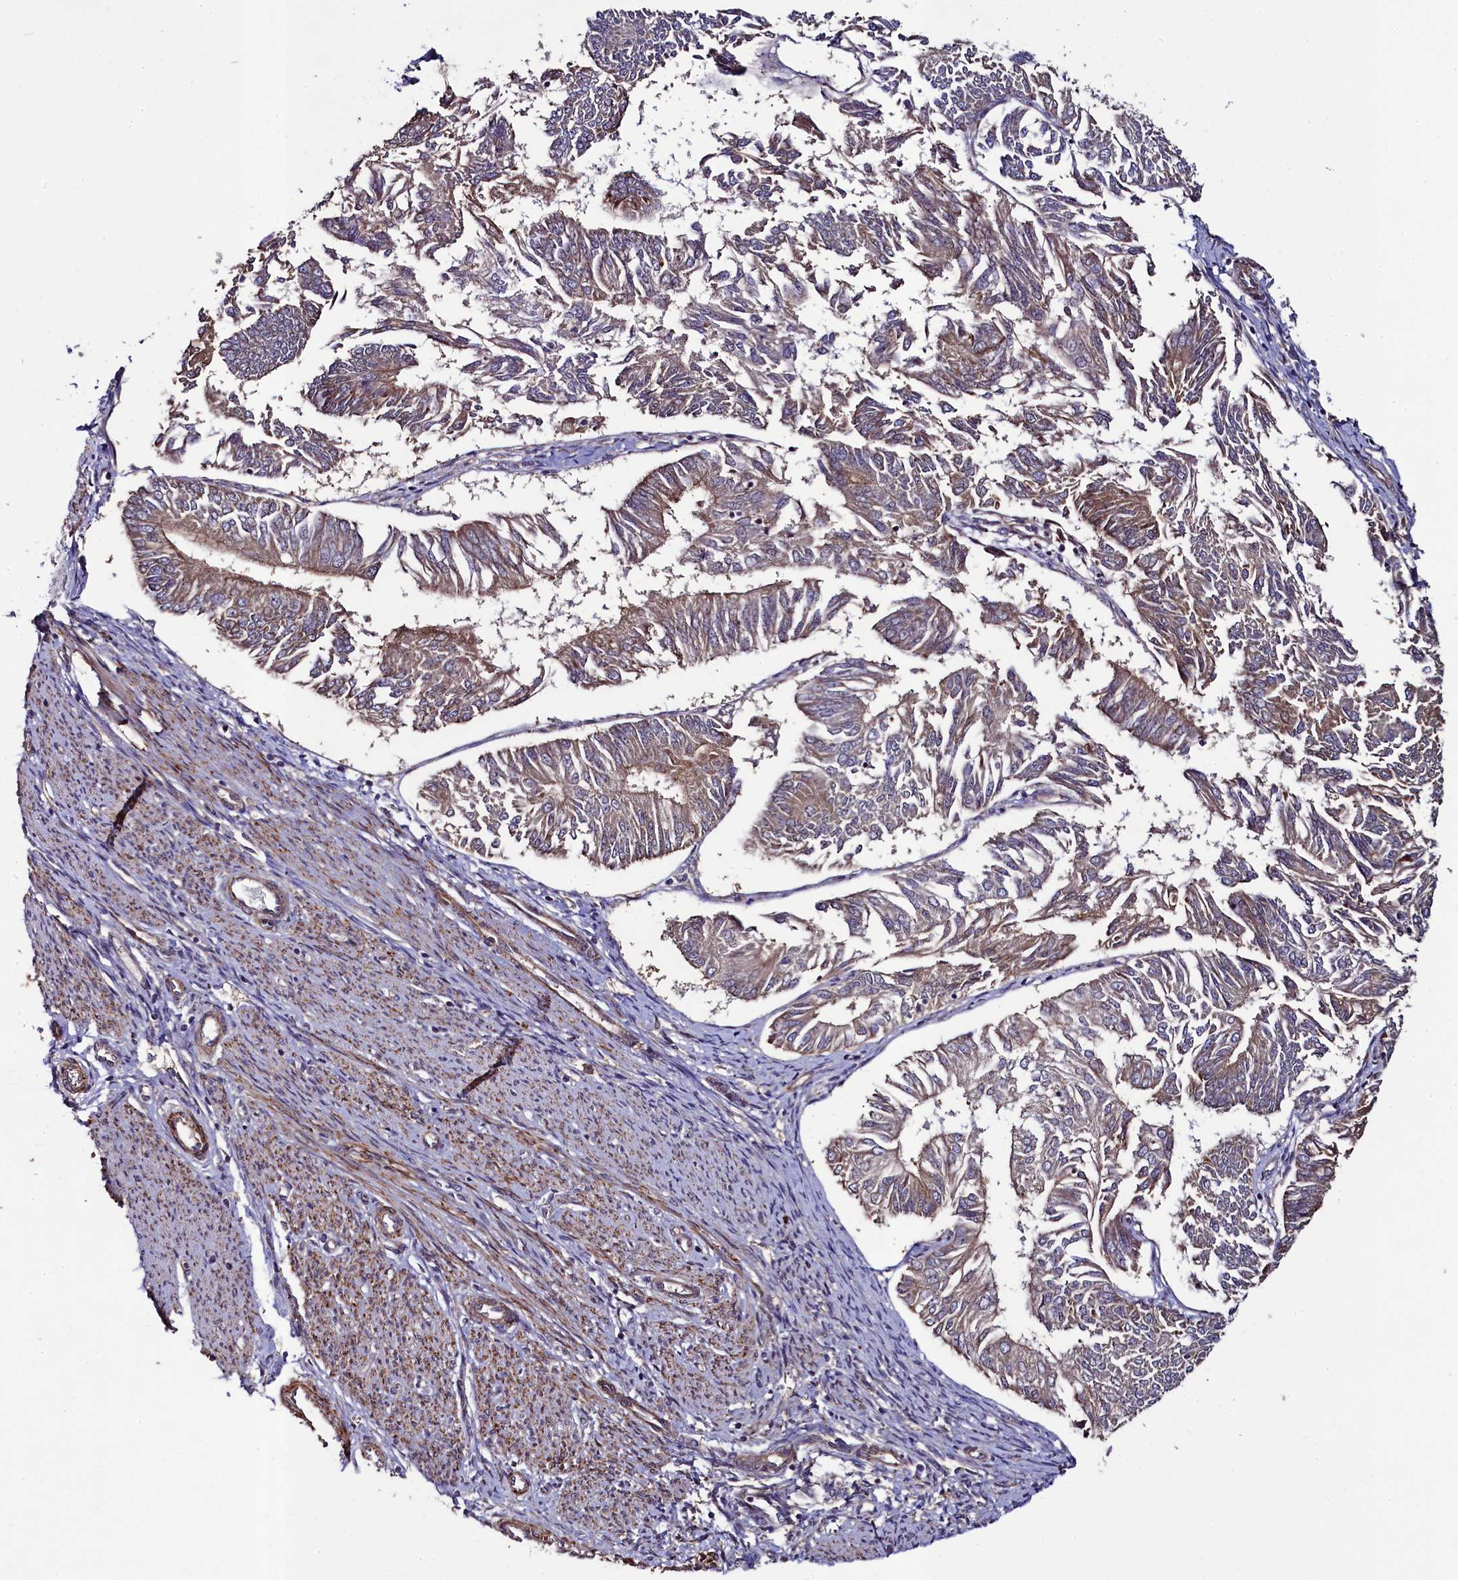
{"staining": {"intensity": "moderate", "quantity": "25%-75%", "location": "cytoplasmic/membranous"}, "tissue": "endometrial cancer", "cell_type": "Tumor cells", "image_type": "cancer", "snomed": [{"axis": "morphology", "description": "Adenocarcinoma, NOS"}, {"axis": "topography", "description": "Endometrium"}], "caption": "There is medium levels of moderate cytoplasmic/membranous staining in tumor cells of endometrial cancer (adenocarcinoma), as demonstrated by immunohistochemical staining (brown color).", "gene": "CCDC102A", "patient": {"sex": "female", "age": 58}}